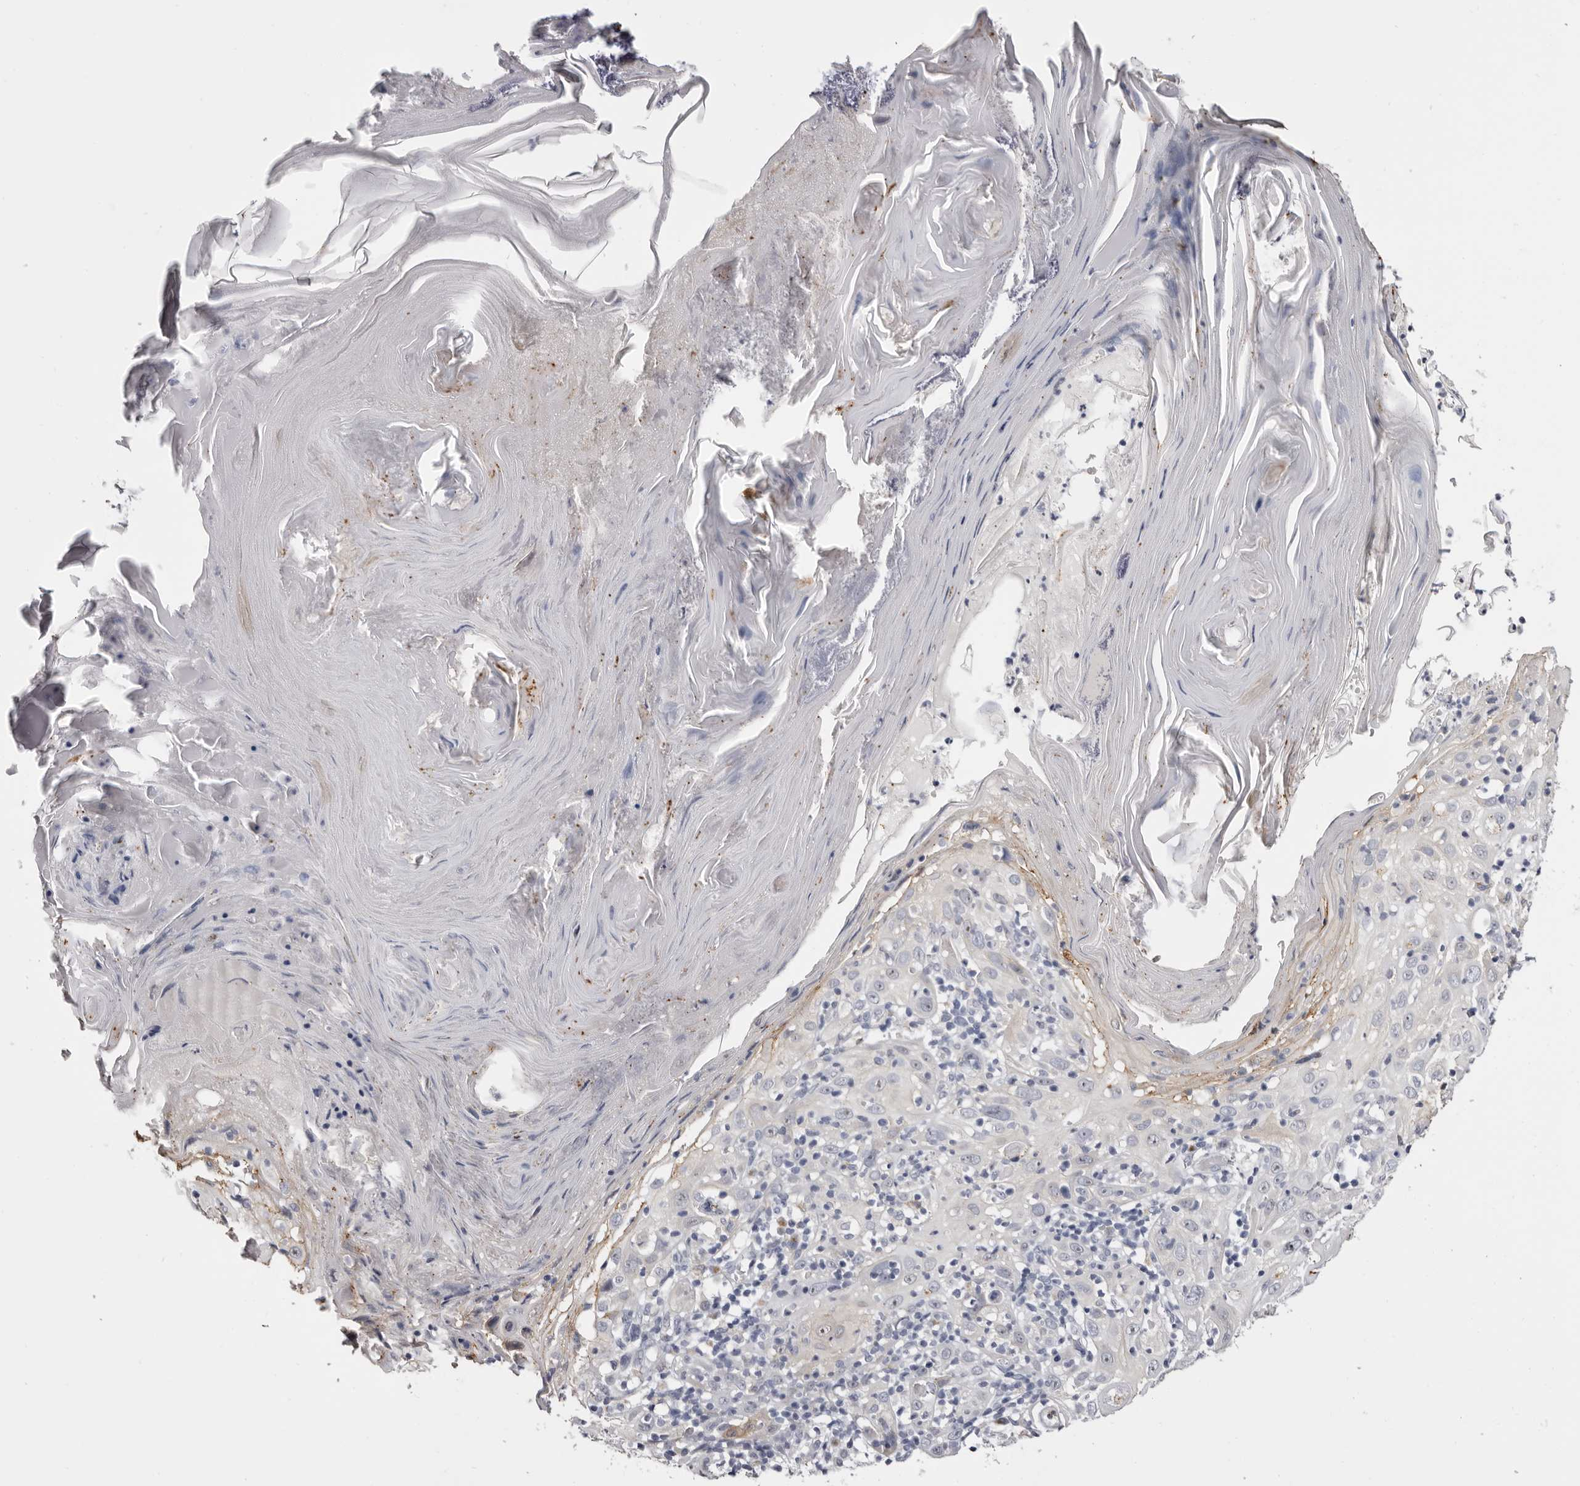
{"staining": {"intensity": "negative", "quantity": "none", "location": "none"}, "tissue": "skin cancer", "cell_type": "Tumor cells", "image_type": "cancer", "snomed": [{"axis": "morphology", "description": "Squamous cell carcinoma, NOS"}, {"axis": "topography", "description": "Skin"}], "caption": "Squamous cell carcinoma (skin) stained for a protein using IHC exhibits no staining tumor cells.", "gene": "CASQ1", "patient": {"sex": "female", "age": 88}}